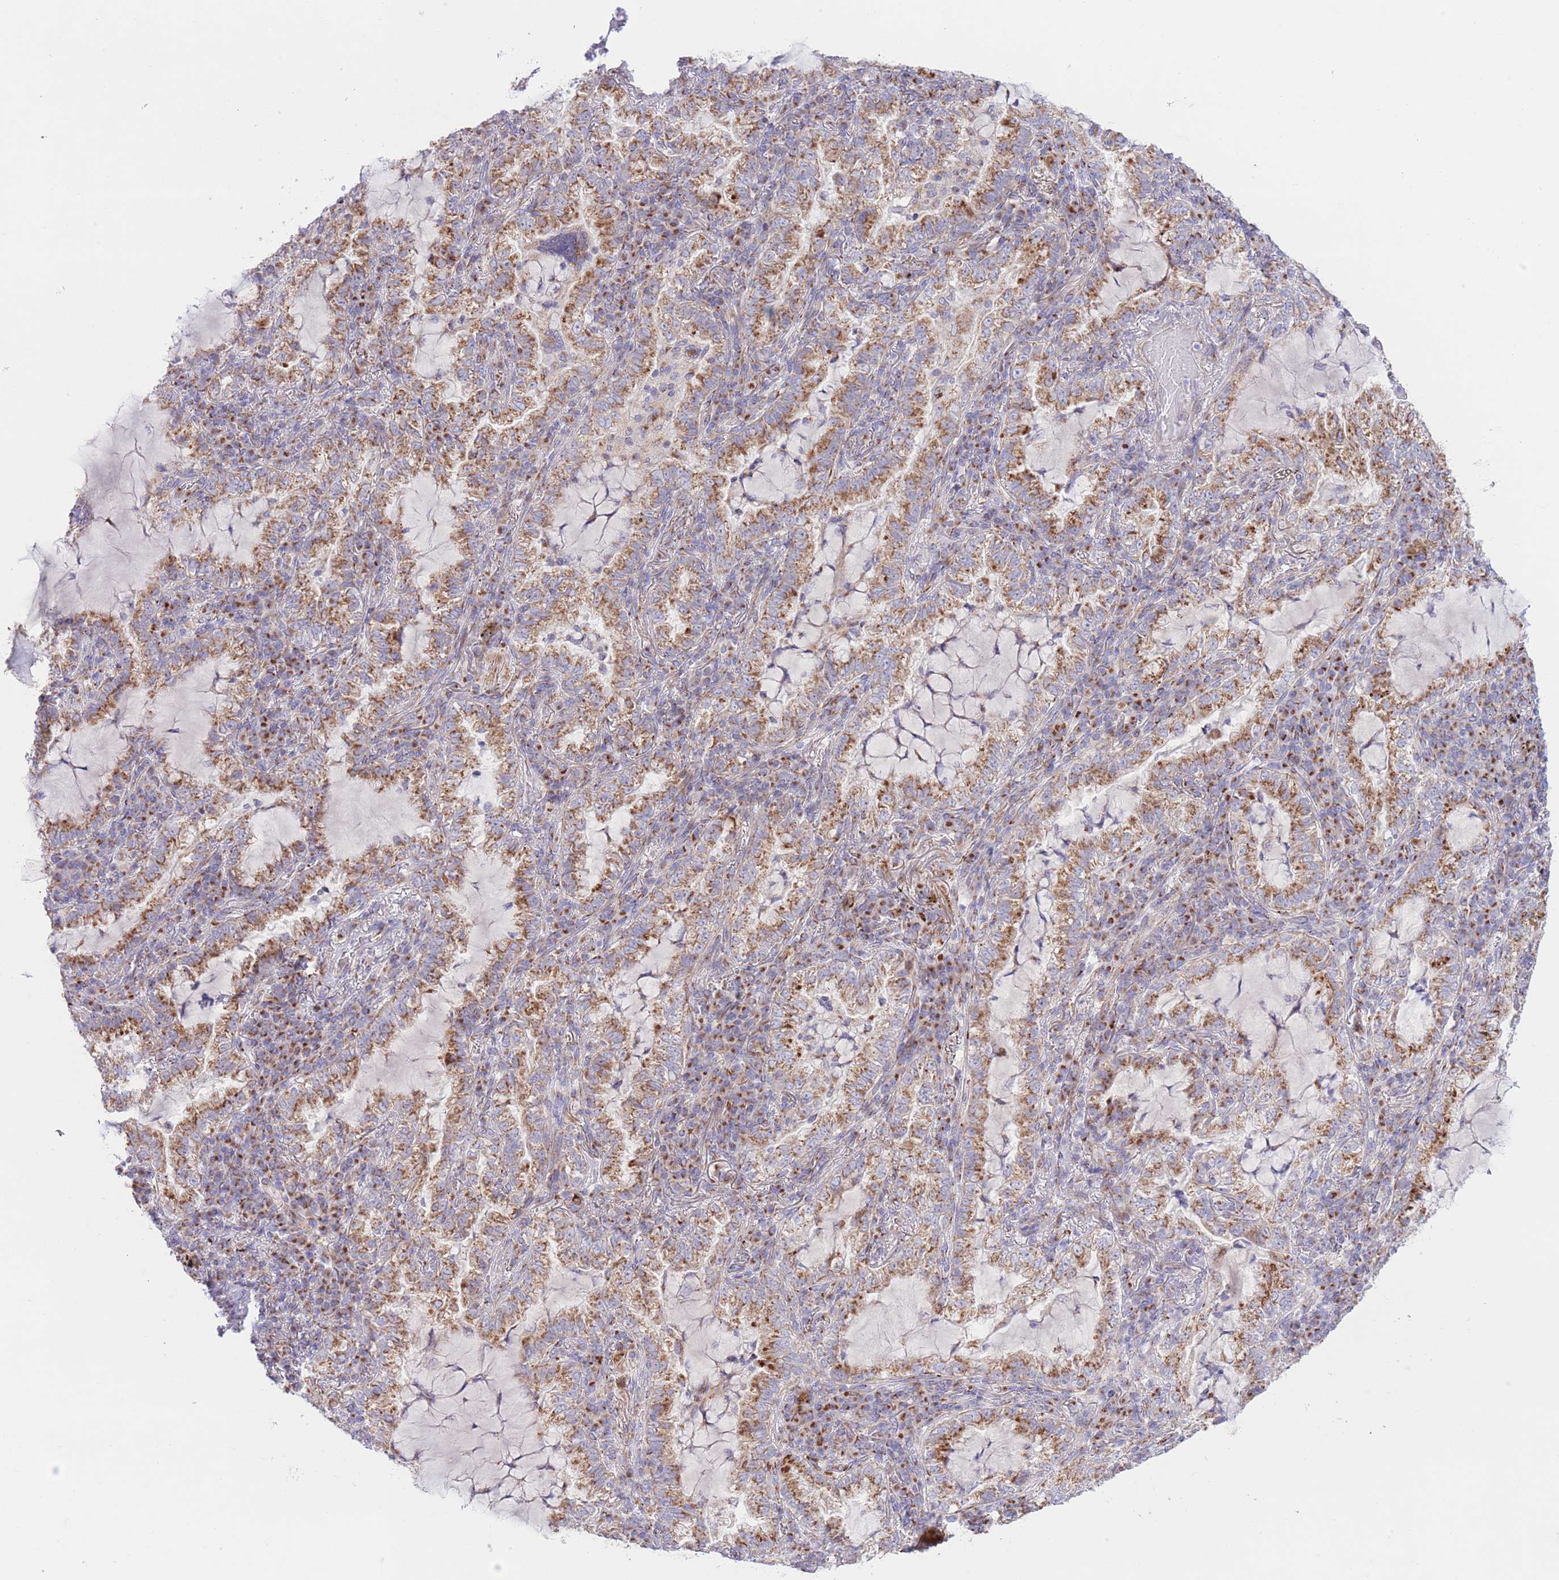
{"staining": {"intensity": "moderate", "quantity": ">75%", "location": "cytoplasmic/membranous"}, "tissue": "lung cancer", "cell_type": "Tumor cells", "image_type": "cancer", "snomed": [{"axis": "morphology", "description": "Adenocarcinoma, NOS"}, {"axis": "topography", "description": "Lung"}], "caption": "Protein expression by IHC exhibits moderate cytoplasmic/membranous staining in approximately >75% of tumor cells in adenocarcinoma (lung).", "gene": "MPND", "patient": {"sex": "female", "age": 73}}